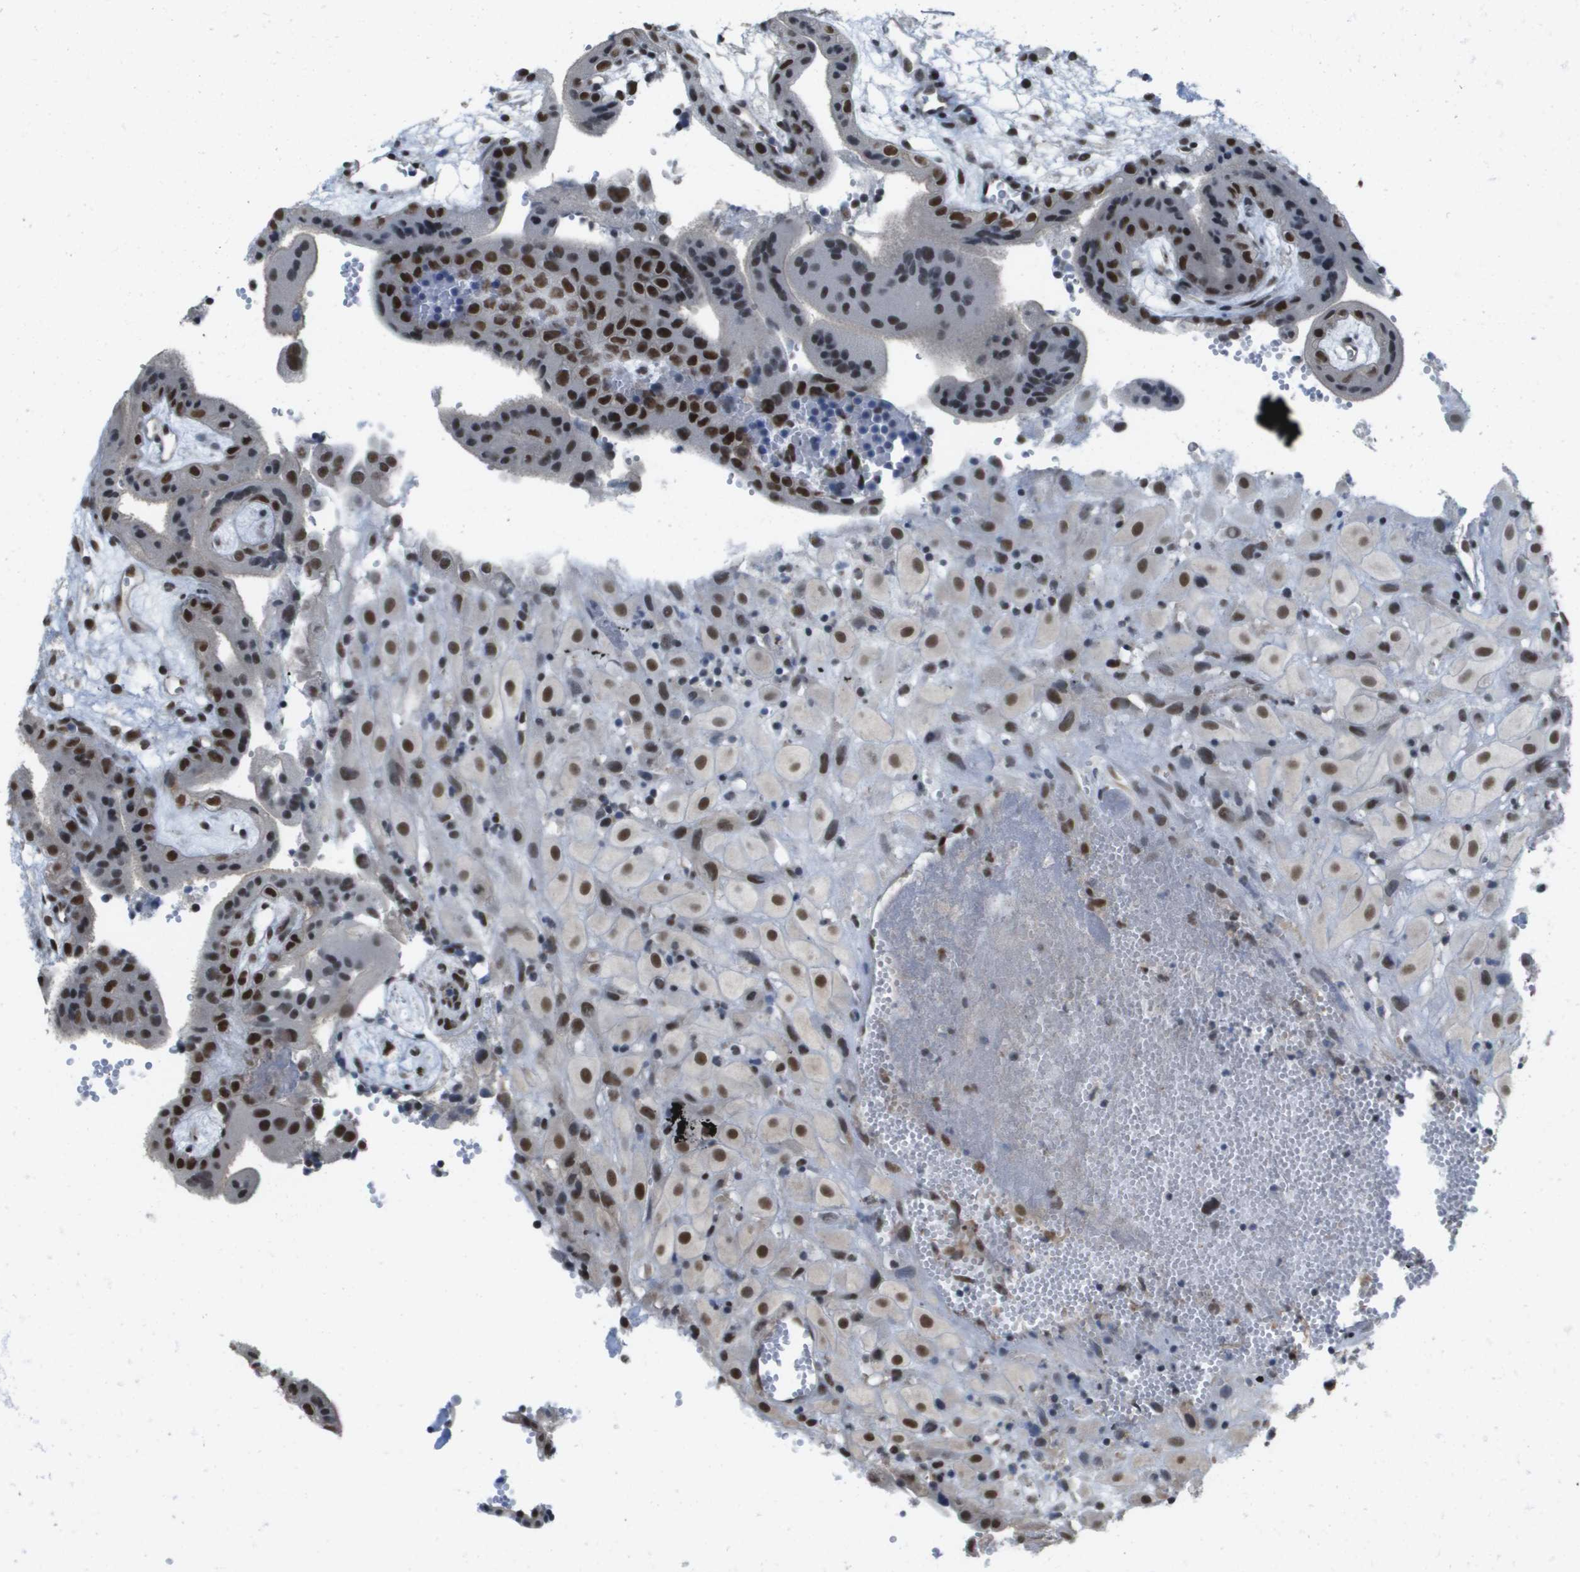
{"staining": {"intensity": "strong", "quantity": ">75%", "location": "nuclear"}, "tissue": "placenta", "cell_type": "Decidual cells", "image_type": "normal", "snomed": [{"axis": "morphology", "description": "Normal tissue, NOS"}, {"axis": "topography", "description": "Placenta"}], "caption": "Immunohistochemistry (IHC) of normal human placenta exhibits high levels of strong nuclear expression in about >75% of decidual cells.", "gene": "ISY1", "patient": {"sex": "female", "age": 18}}